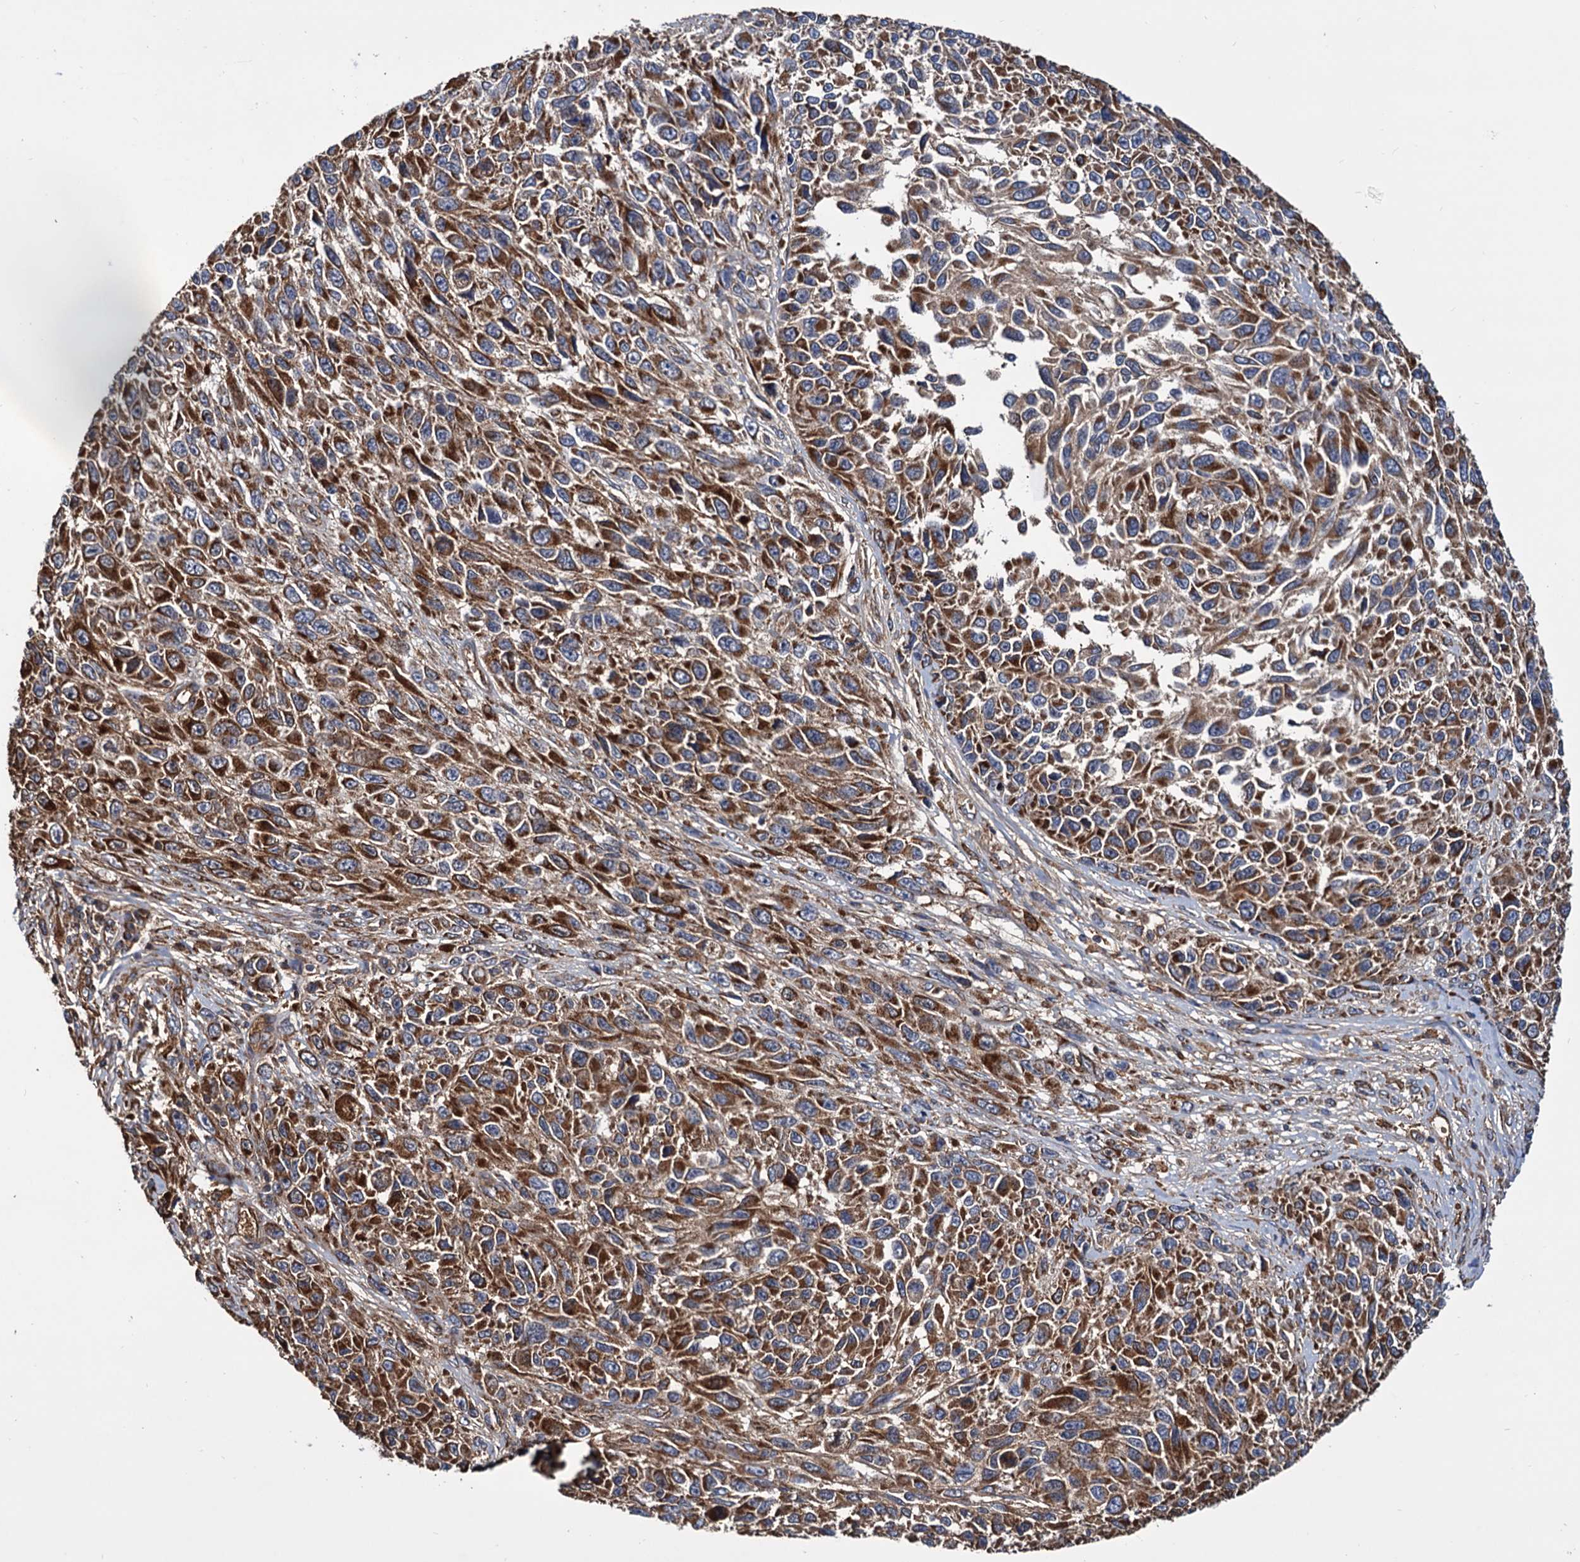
{"staining": {"intensity": "strong", "quantity": ">75%", "location": "cytoplasmic/membranous"}, "tissue": "melanoma", "cell_type": "Tumor cells", "image_type": "cancer", "snomed": [{"axis": "morphology", "description": "Normal tissue, NOS"}, {"axis": "morphology", "description": "Malignant melanoma, NOS"}, {"axis": "topography", "description": "Skin"}], "caption": "A brown stain labels strong cytoplasmic/membranous staining of a protein in melanoma tumor cells.", "gene": "MRPL42", "patient": {"sex": "female", "age": 96}}